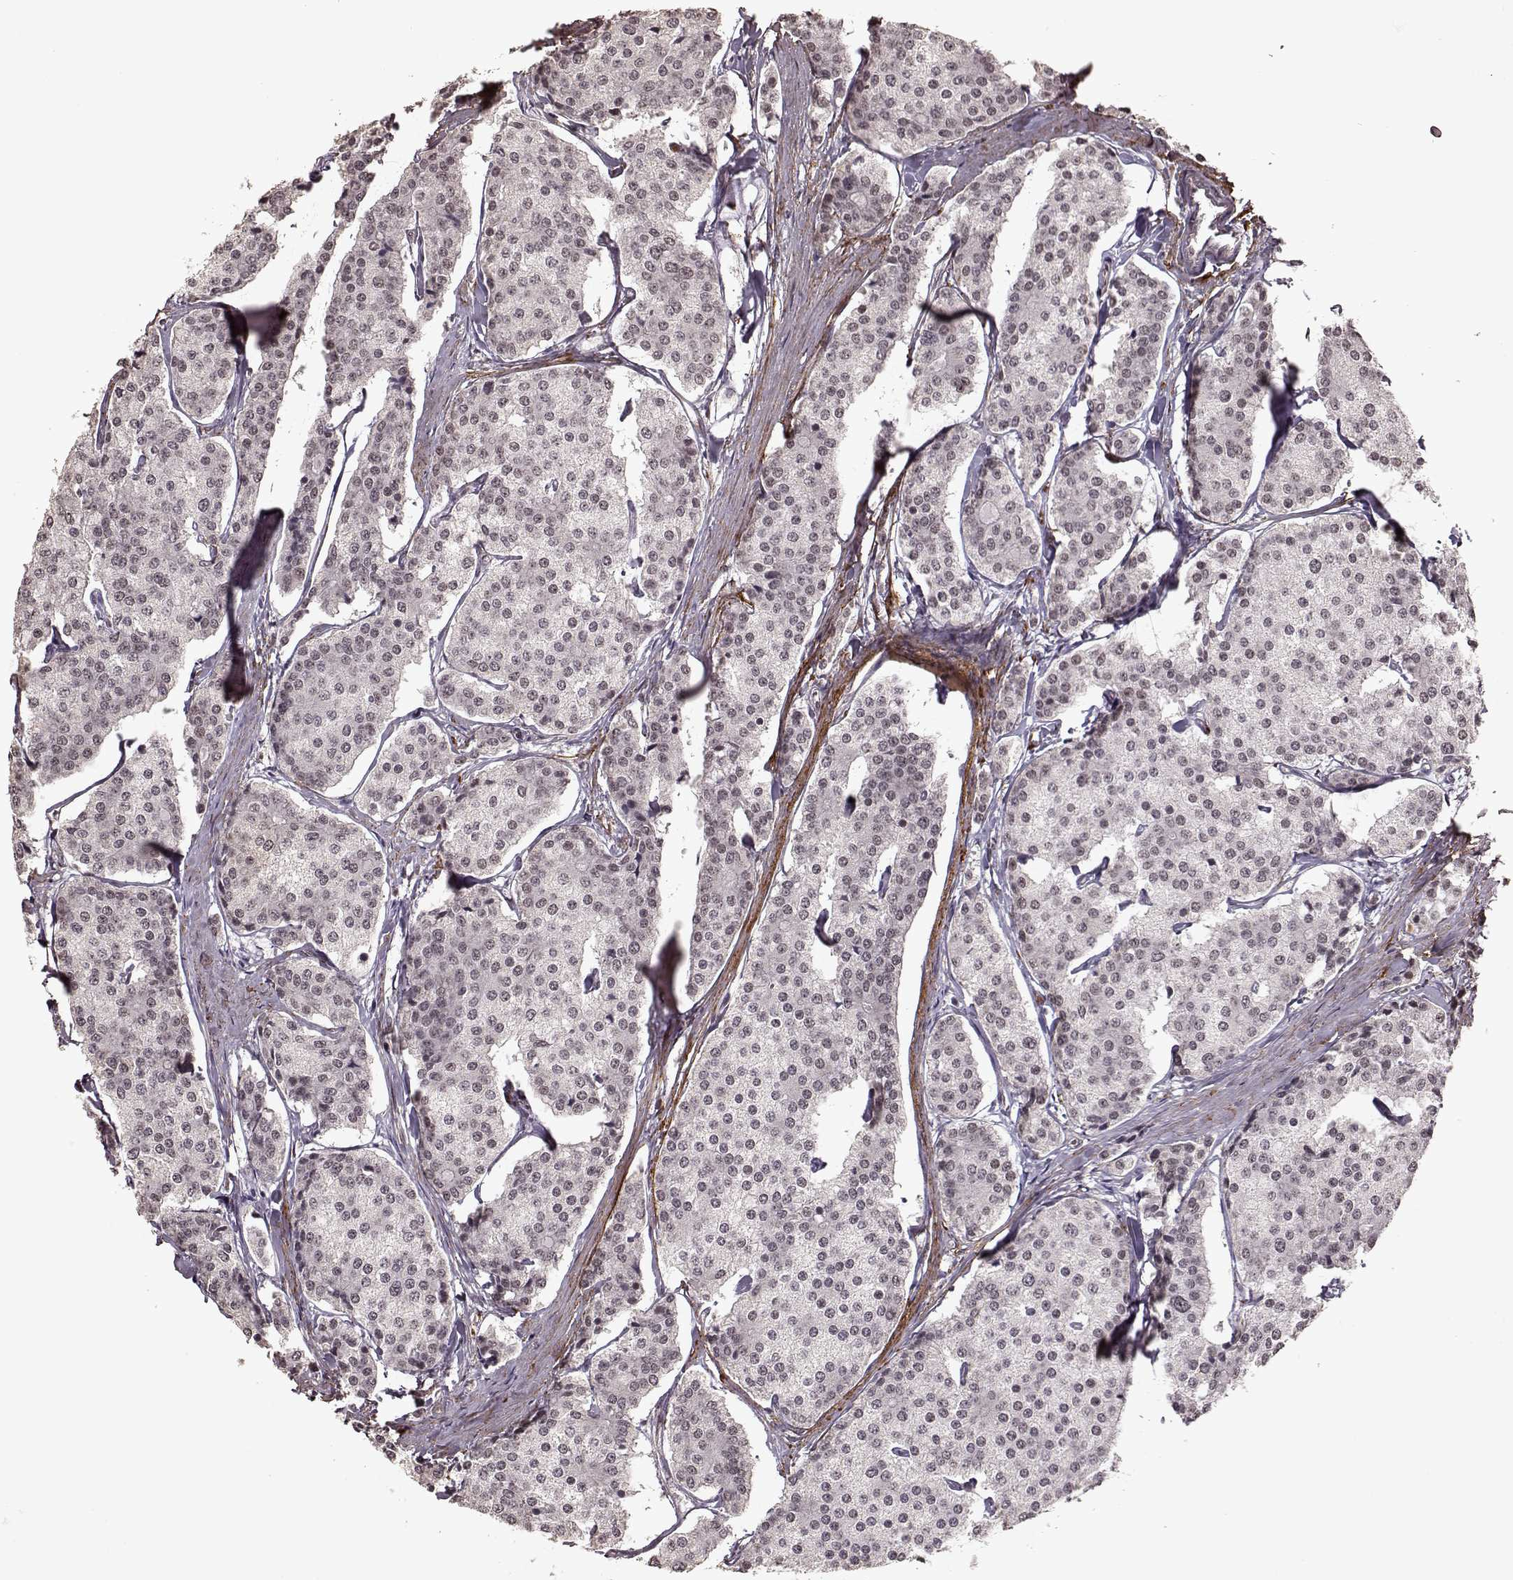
{"staining": {"intensity": "negative", "quantity": "none", "location": "none"}, "tissue": "carcinoid", "cell_type": "Tumor cells", "image_type": "cancer", "snomed": [{"axis": "morphology", "description": "Carcinoid, malignant, NOS"}, {"axis": "topography", "description": "Small intestine"}], "caption": "Carcinoid was stained to show a protein in brown. There is no significant staining in tumor cells.", "gene": "RRAGD", "patient": {"sex": "female", "age": 65}}